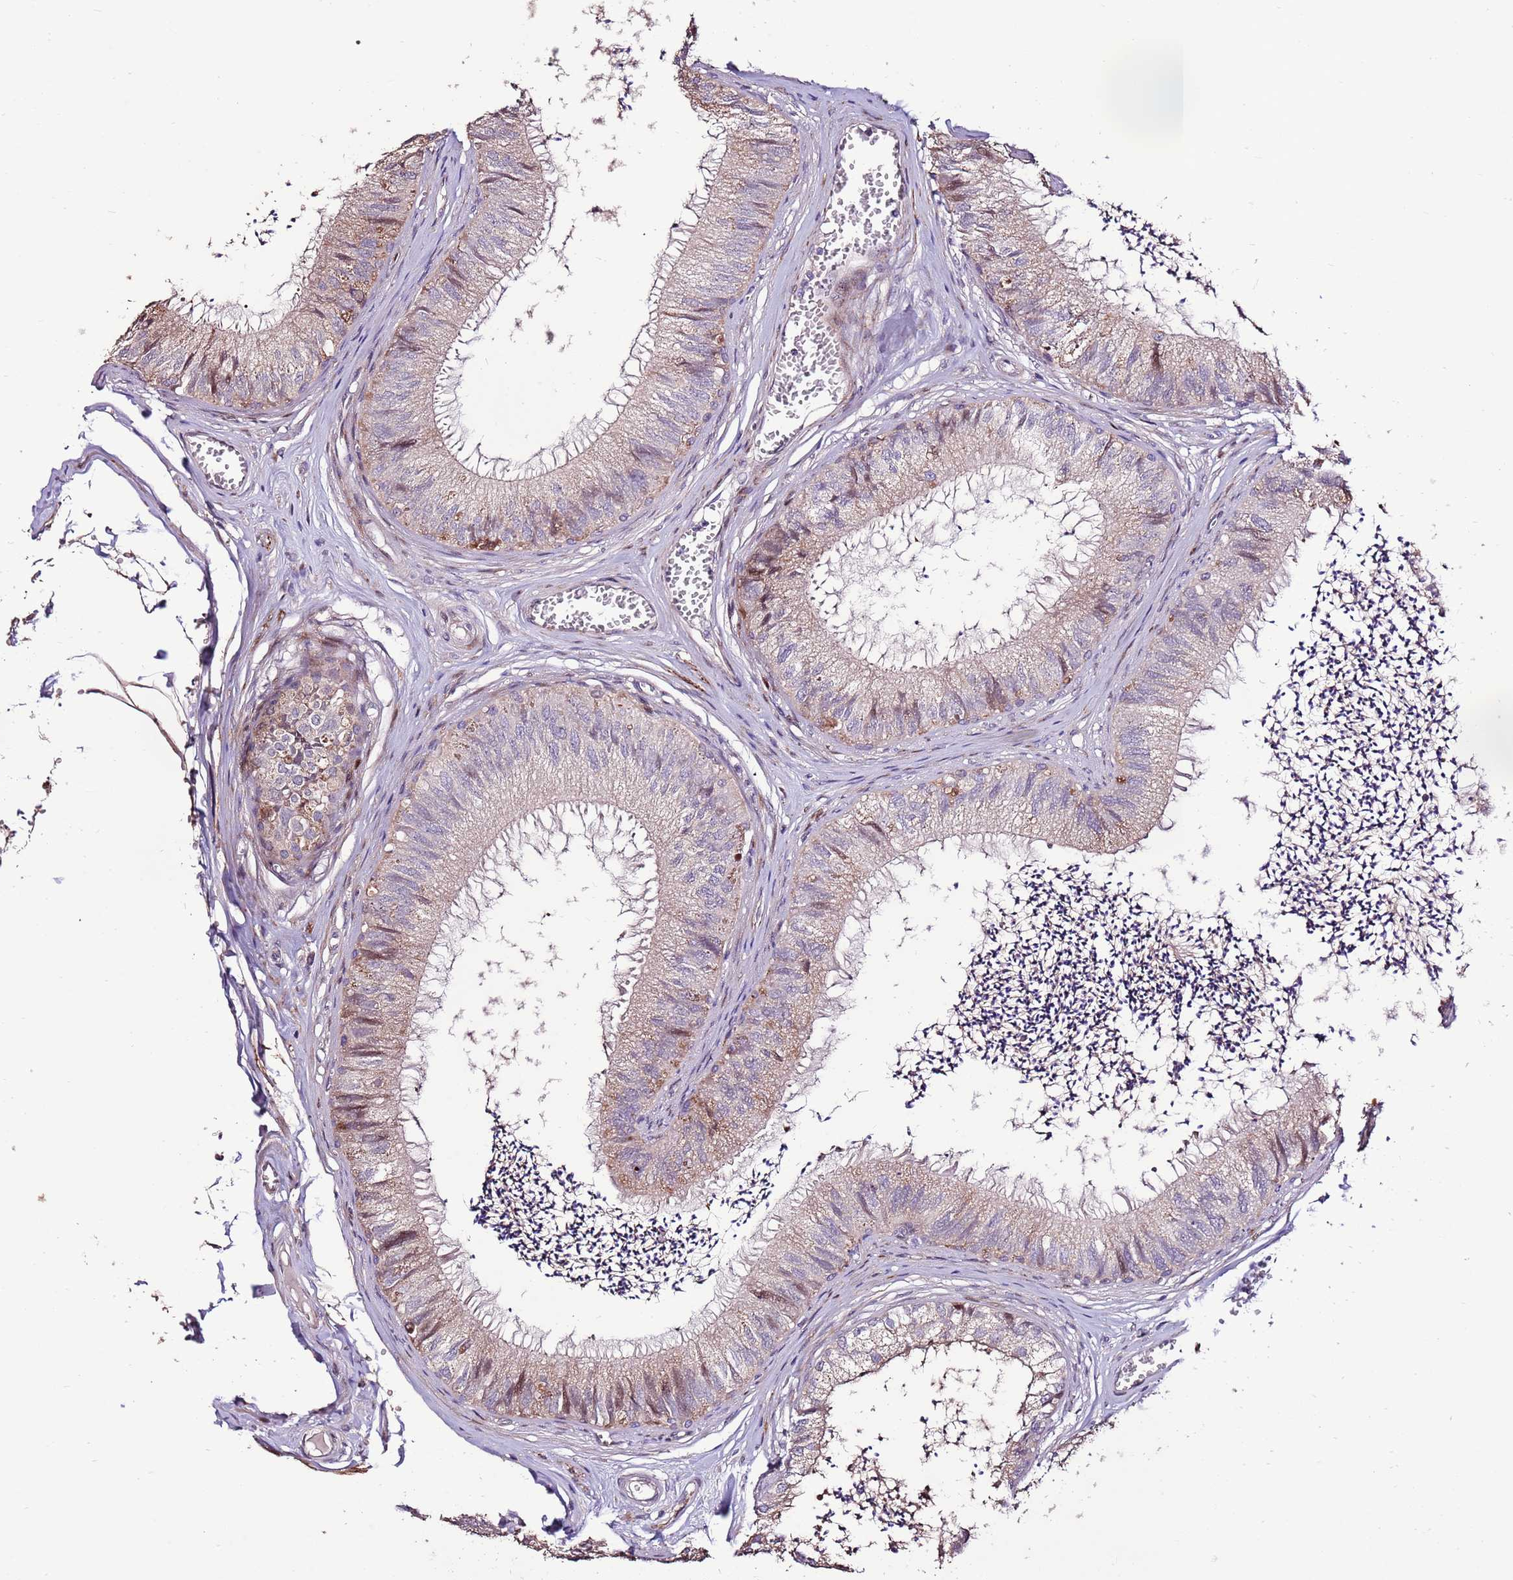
{"staining": {"intensity": "weak", "quantity": "<25%", "location": "cytoplasmic/membranous,nuclear"}, "tissue": "epididymis", "cell_type": "Glandular cells", "image_type": "normal", "snomed": [{"axis": "morphology", "description": "Normal tissue, NOS"}, {"axis": "topography", "description": "Epididymis"}], "caption": "A photomicrograph of epididymis stained for a protein demonstrates no brown staining in glandular cells. (DAB immunohistochemistry (IHC) with hematoxylin counter stain).", "gene": "LGI4", "patient": {"sex": "male", "age": 79}}